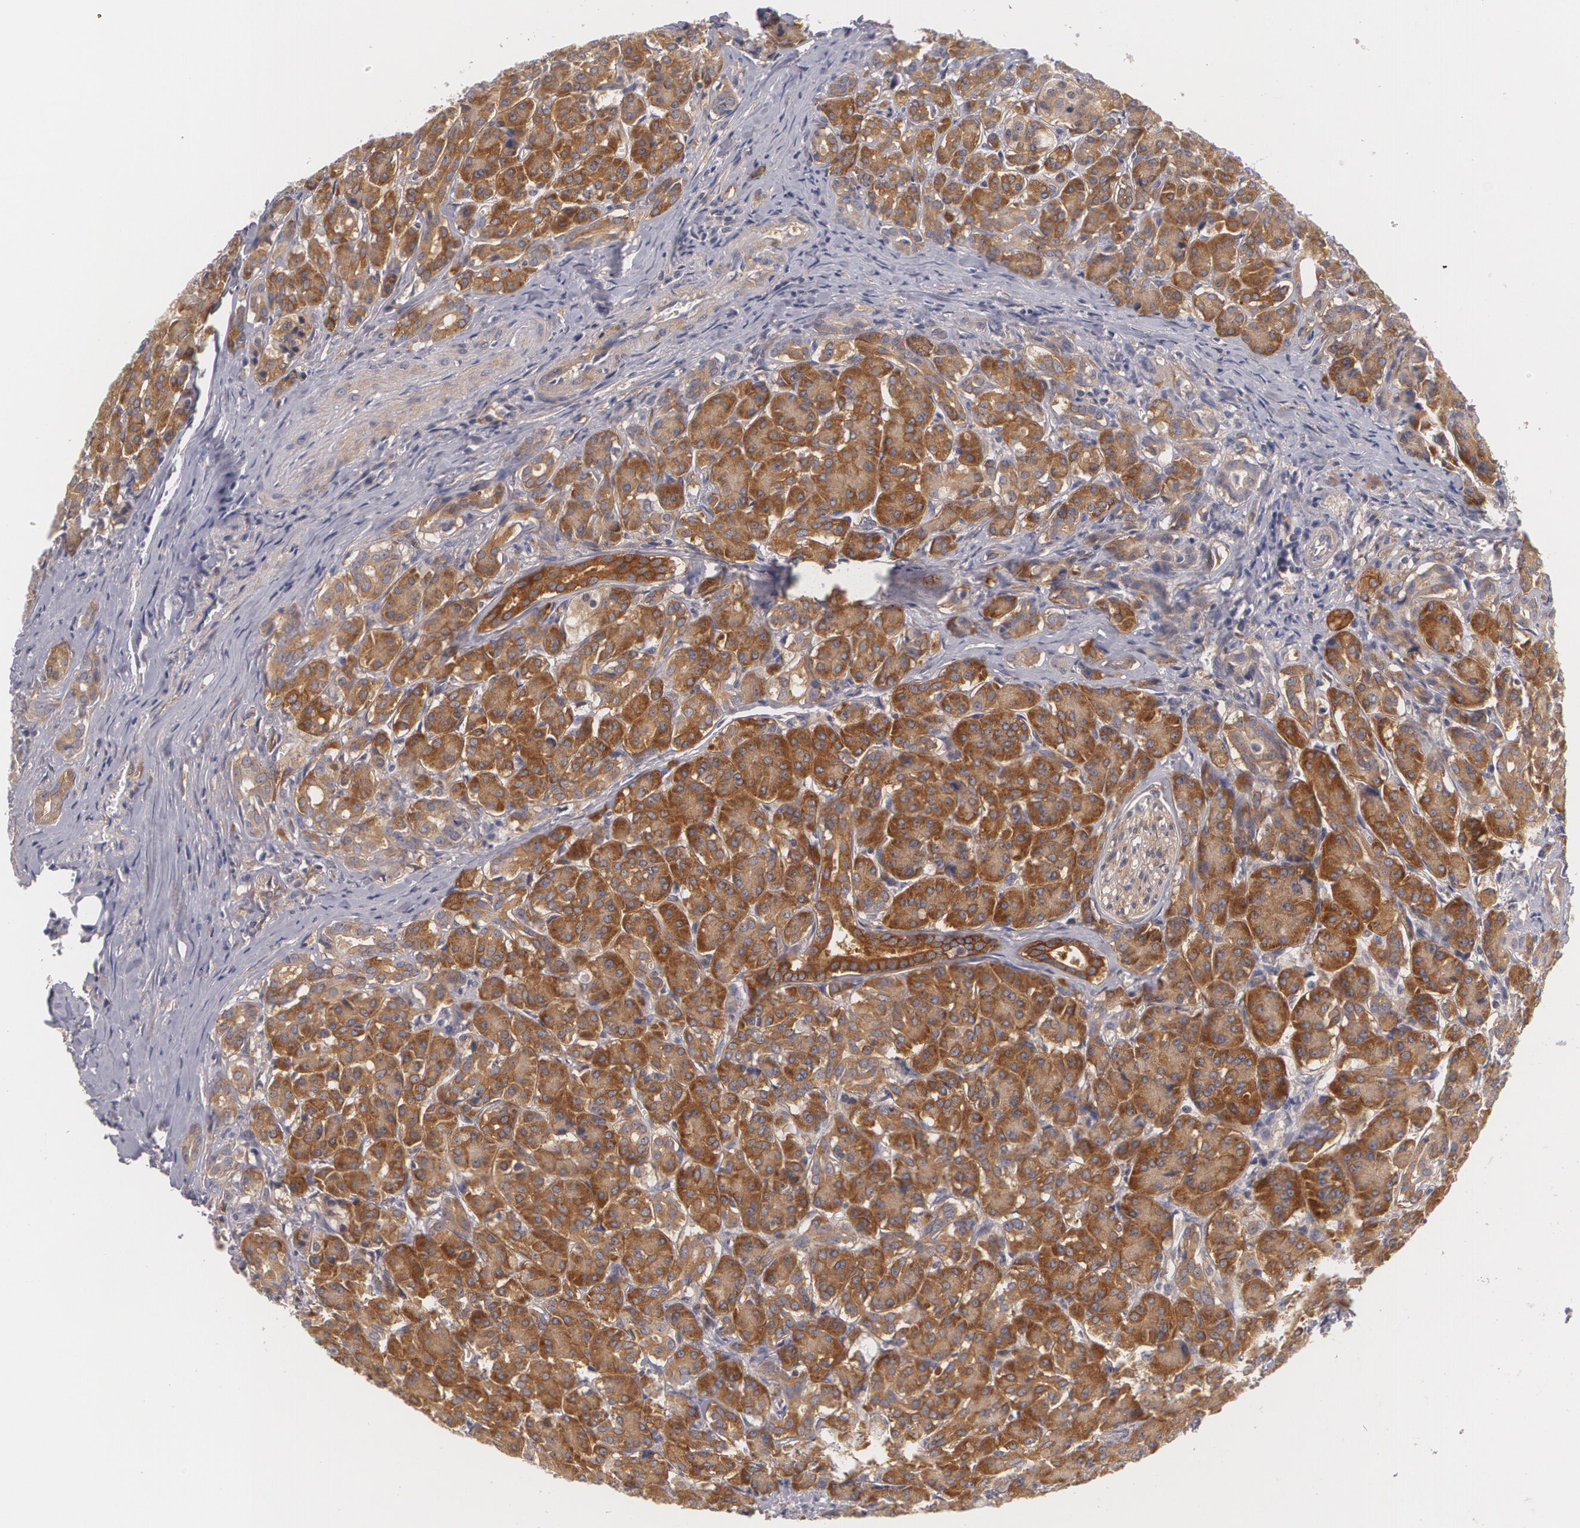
{"staining": {"intensity": "strong", "quantity": ">75%", "location": "cytoplasmic/membranous"}, "tissue": "pancreas", "cell_type": "Exocrine glandular cells", "image_type": "normal", "snomed": [{"axis": "morphology", "description": "Normal tissue, NOS"}, {"axis": "topography", "description": "Lymph node"}, {"axis": "topography", "description": "Pancreas"}], "caption": "About >75% of exocrine glandular cells in normal human pancreas show strong cytoplasmic/membranous protein positivity as visualized by brown immunohistochemical staining.", "gene": "CASK", "patient": {"sex": "male", "age": 59}}